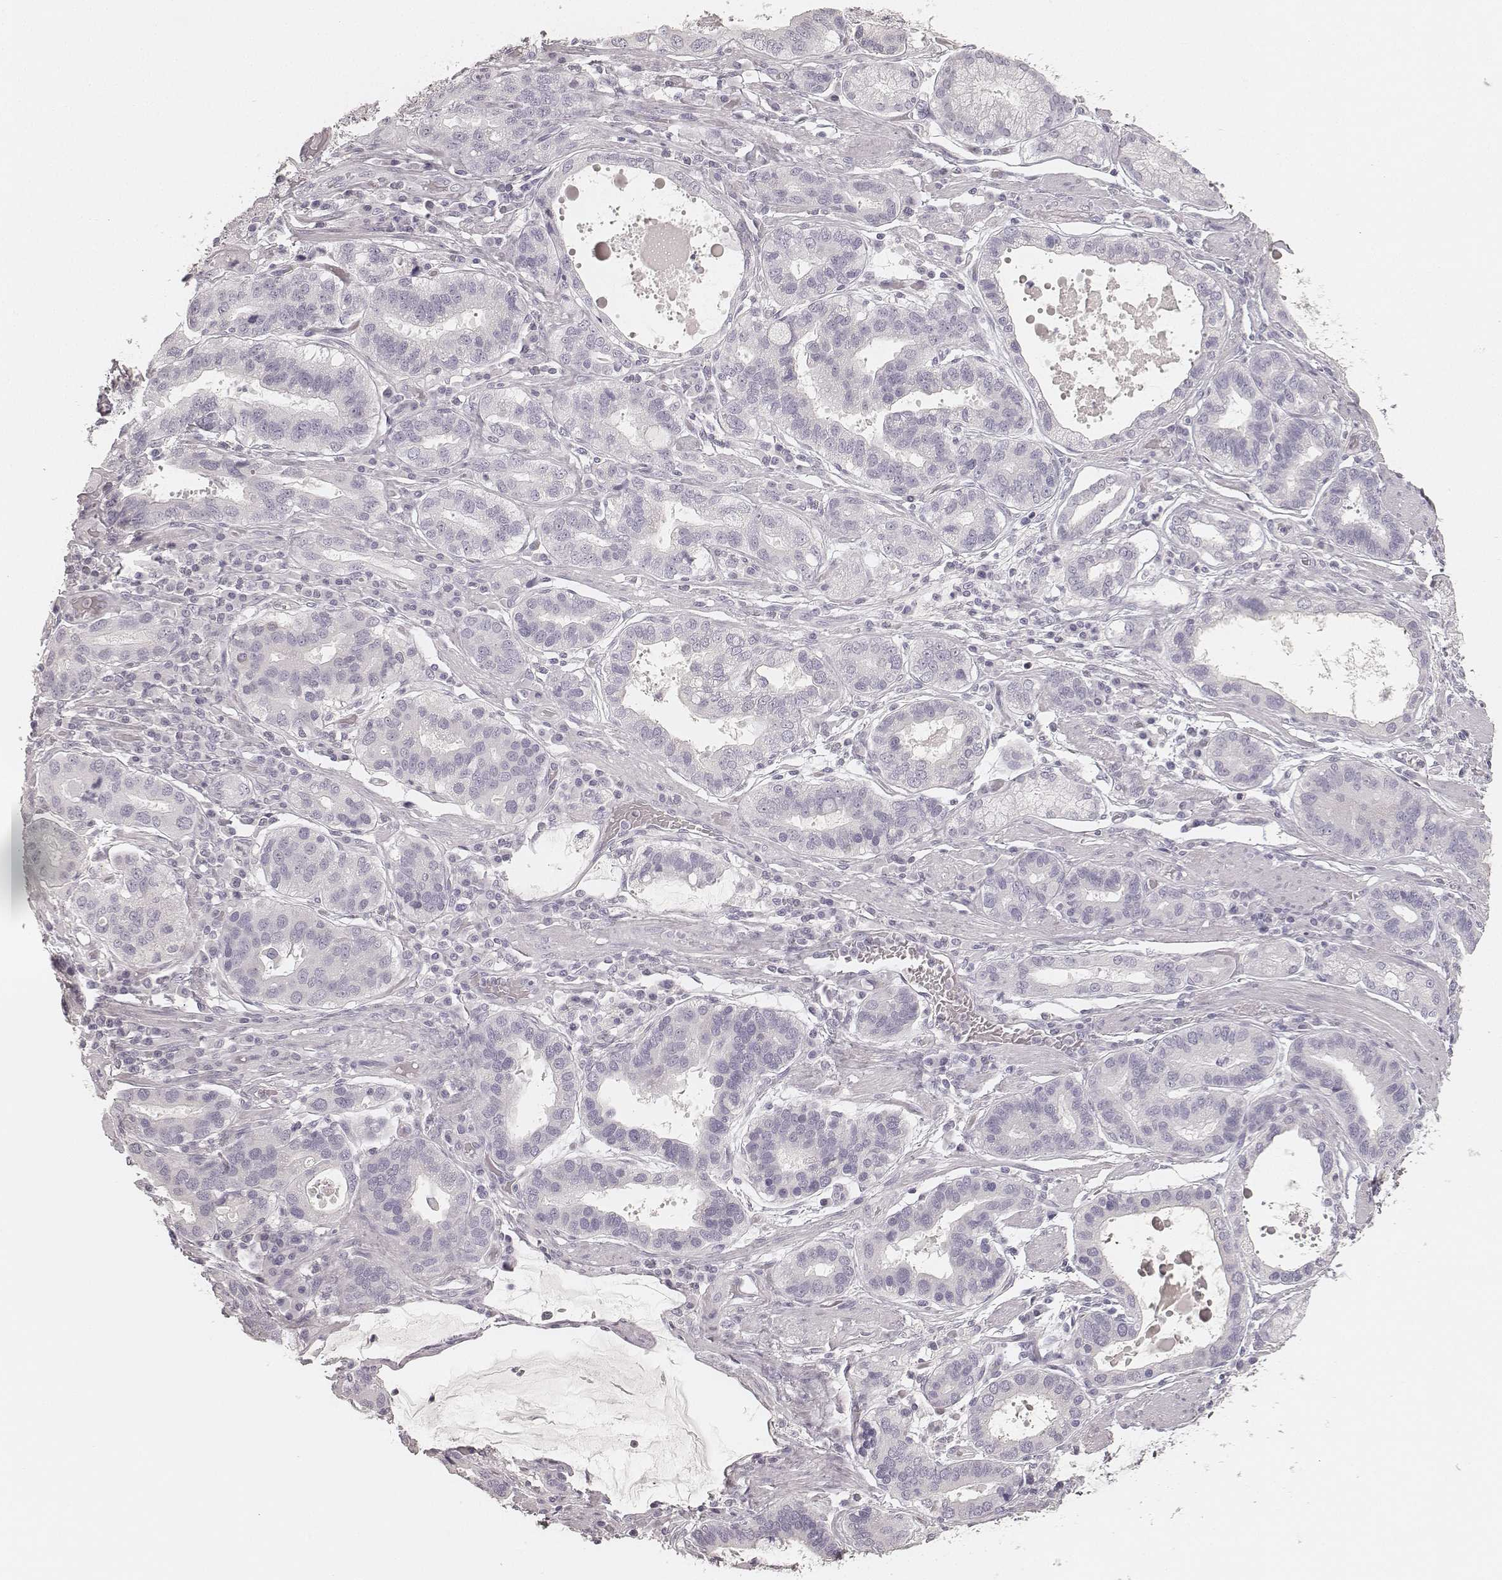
{"staining": {"intensity": "negative", "quantity": "none", "location": "none"}, "tissue": "stomach cancer", "cell_type": "Tumor cells", "image_type": "cancer", "snomed": [{"axis": "morphology", "description": "Adenocarcinoma, NOS"}, {"axis": "topography", "description": "Stomach, lower"}], "caption": "There is no significant expression in tumor cells of stomach cancer. The staining is performed using DAB brown chromogen with nuclei counter-stained in using hematoxylin.", "gene": "KRT31", "patient": {"sex": "female", "age": 76}}